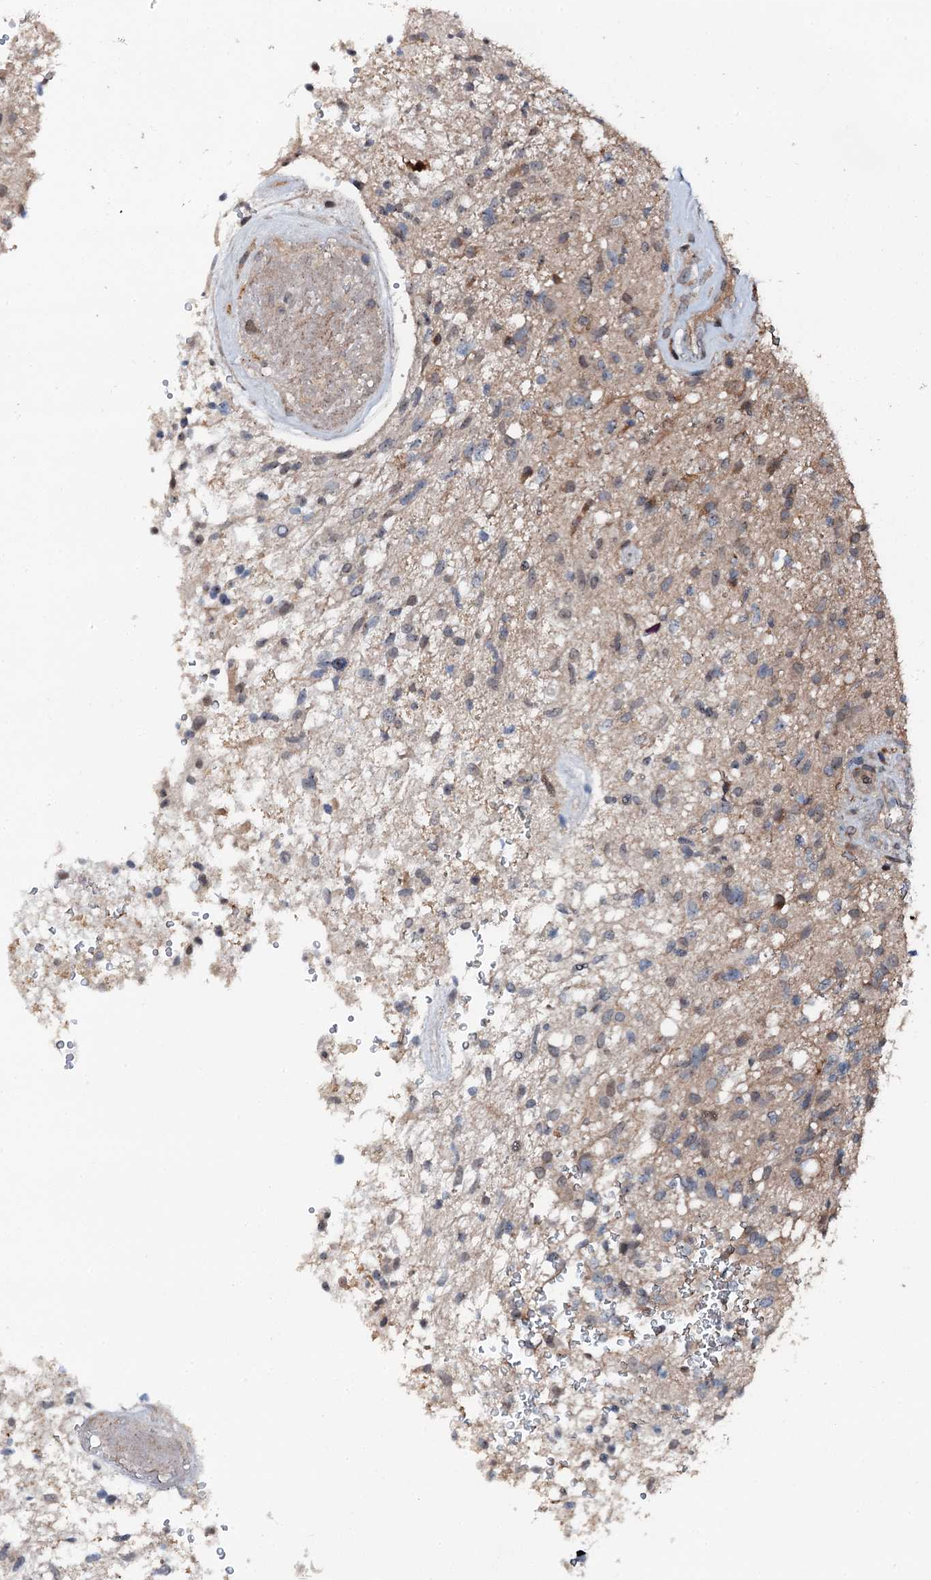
{"staining": {"intensity": "negative", "quantity": "none", "location": "none"}, "tissue": "glioma", "cell_type": "Tumor cells", "image_type": "cancer", "snomed": [{"axis": "morphology", "description": "Glioma, malignant, High grade"}, {"axis": "topography", "description": "Brain"}], "caption": "Human glioma stained for a protein using IHC exhibits no staining in tumor cells.", "gene": "FLYWCH1", "patient": {"sex": "male", "age": 56}}